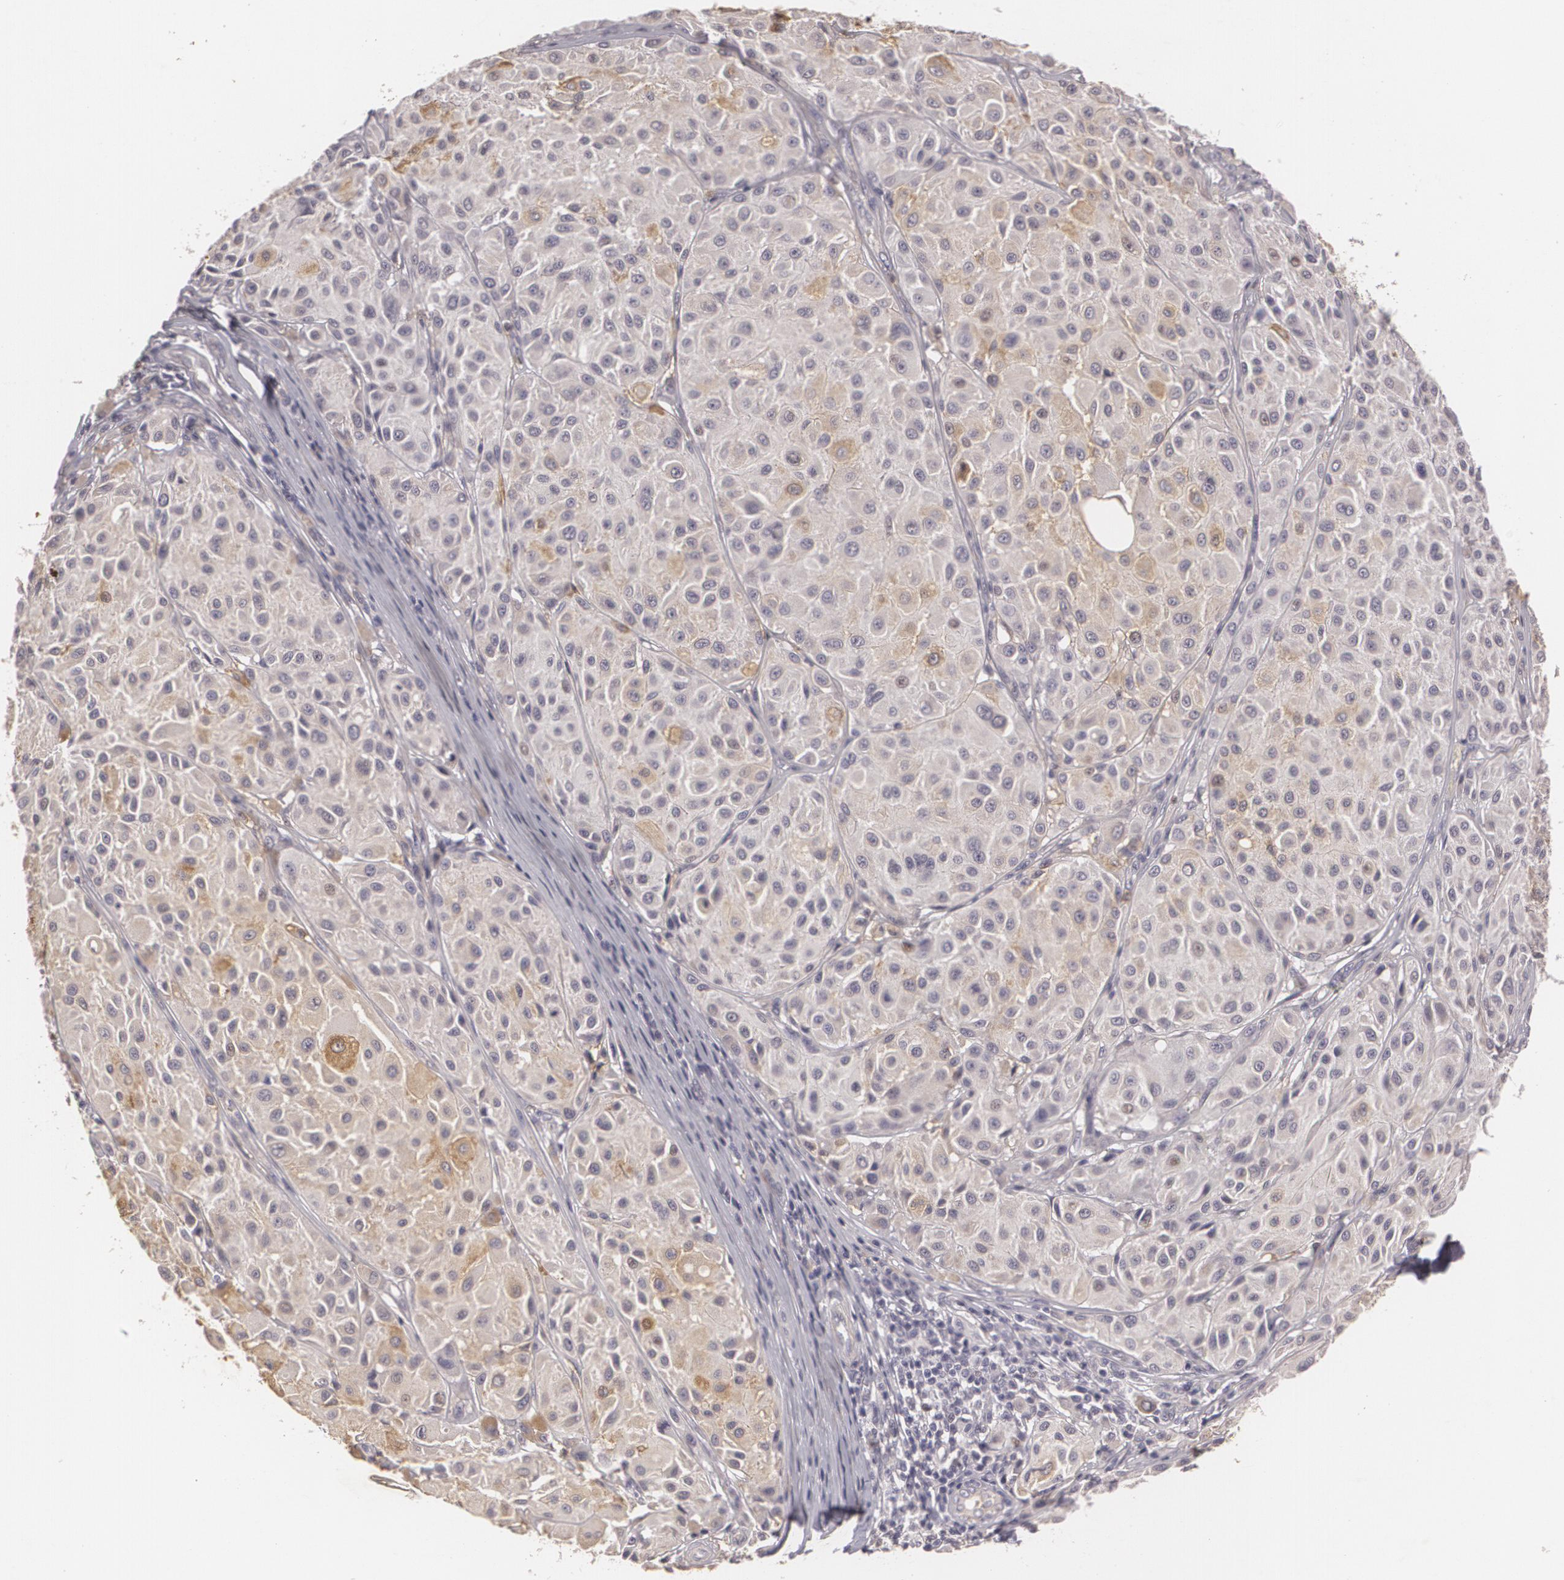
{"staining": {"intensity": "weak", "quantity": ">75%", "location": "cytoplasmic/membranous"}, "tissue": "melanoma", "cell_type": "Tumor cells", "image_type": "cancer", "snomed": [{"axis": "morphology", "description": "Malignant melanoma, NOS"}, {"axis": "topography", "description": "Skin"}], "caption": "Malignant melanoma stained with a brown dye reveals weak cytoplasmic/membranous positive staining in about >75% of tumor cells.", "gene": "KCNA4", "patient": {"sex": "male", "age": 36}}